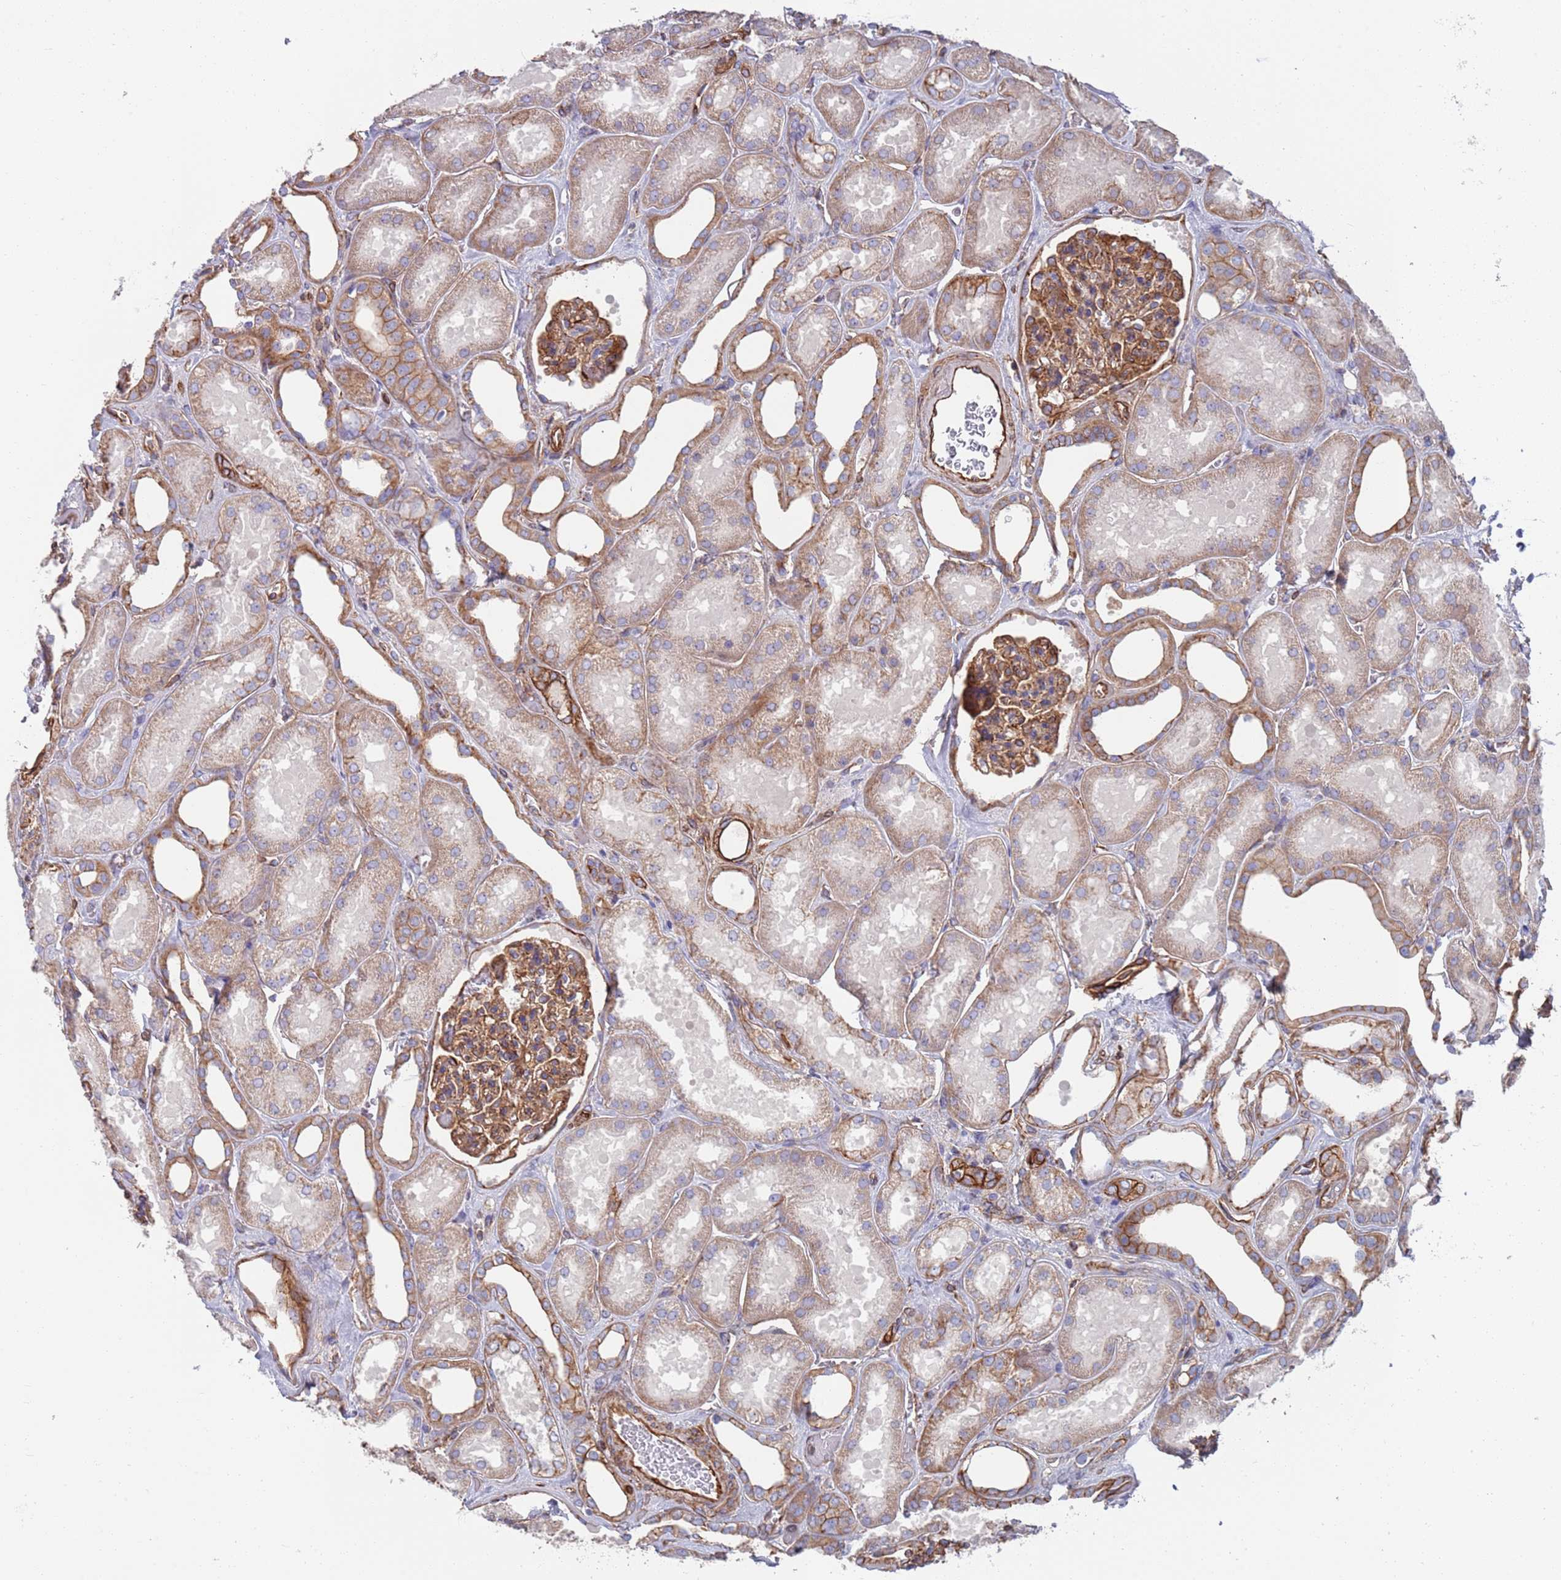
{"staining": {"intensity": "moderate", "quantity": ">75%", "location": "cytoplasmic/membranous"}, "tissue": "kidney", "cell_type": "Cells in glomeruli", "image_type": "normal", "snomed": [{"axis": "morphology", "description": "Normal tissue, NOS"}, {"axis": "morphology", "description": "Adenocarcinoma, NOS"}, {"axis": "topography", "description": "Kidney"}], "caption": "DAB (3,3'-diaminobenzidine) immunohistochemical staining of normal kidney demonstrates moderate cytoplasmic/membranous protein positivity in approximately >75% of cells in glomeruli.", "gene": "JAKMIP2", "patient": {"sex": "female", "age": 68}}